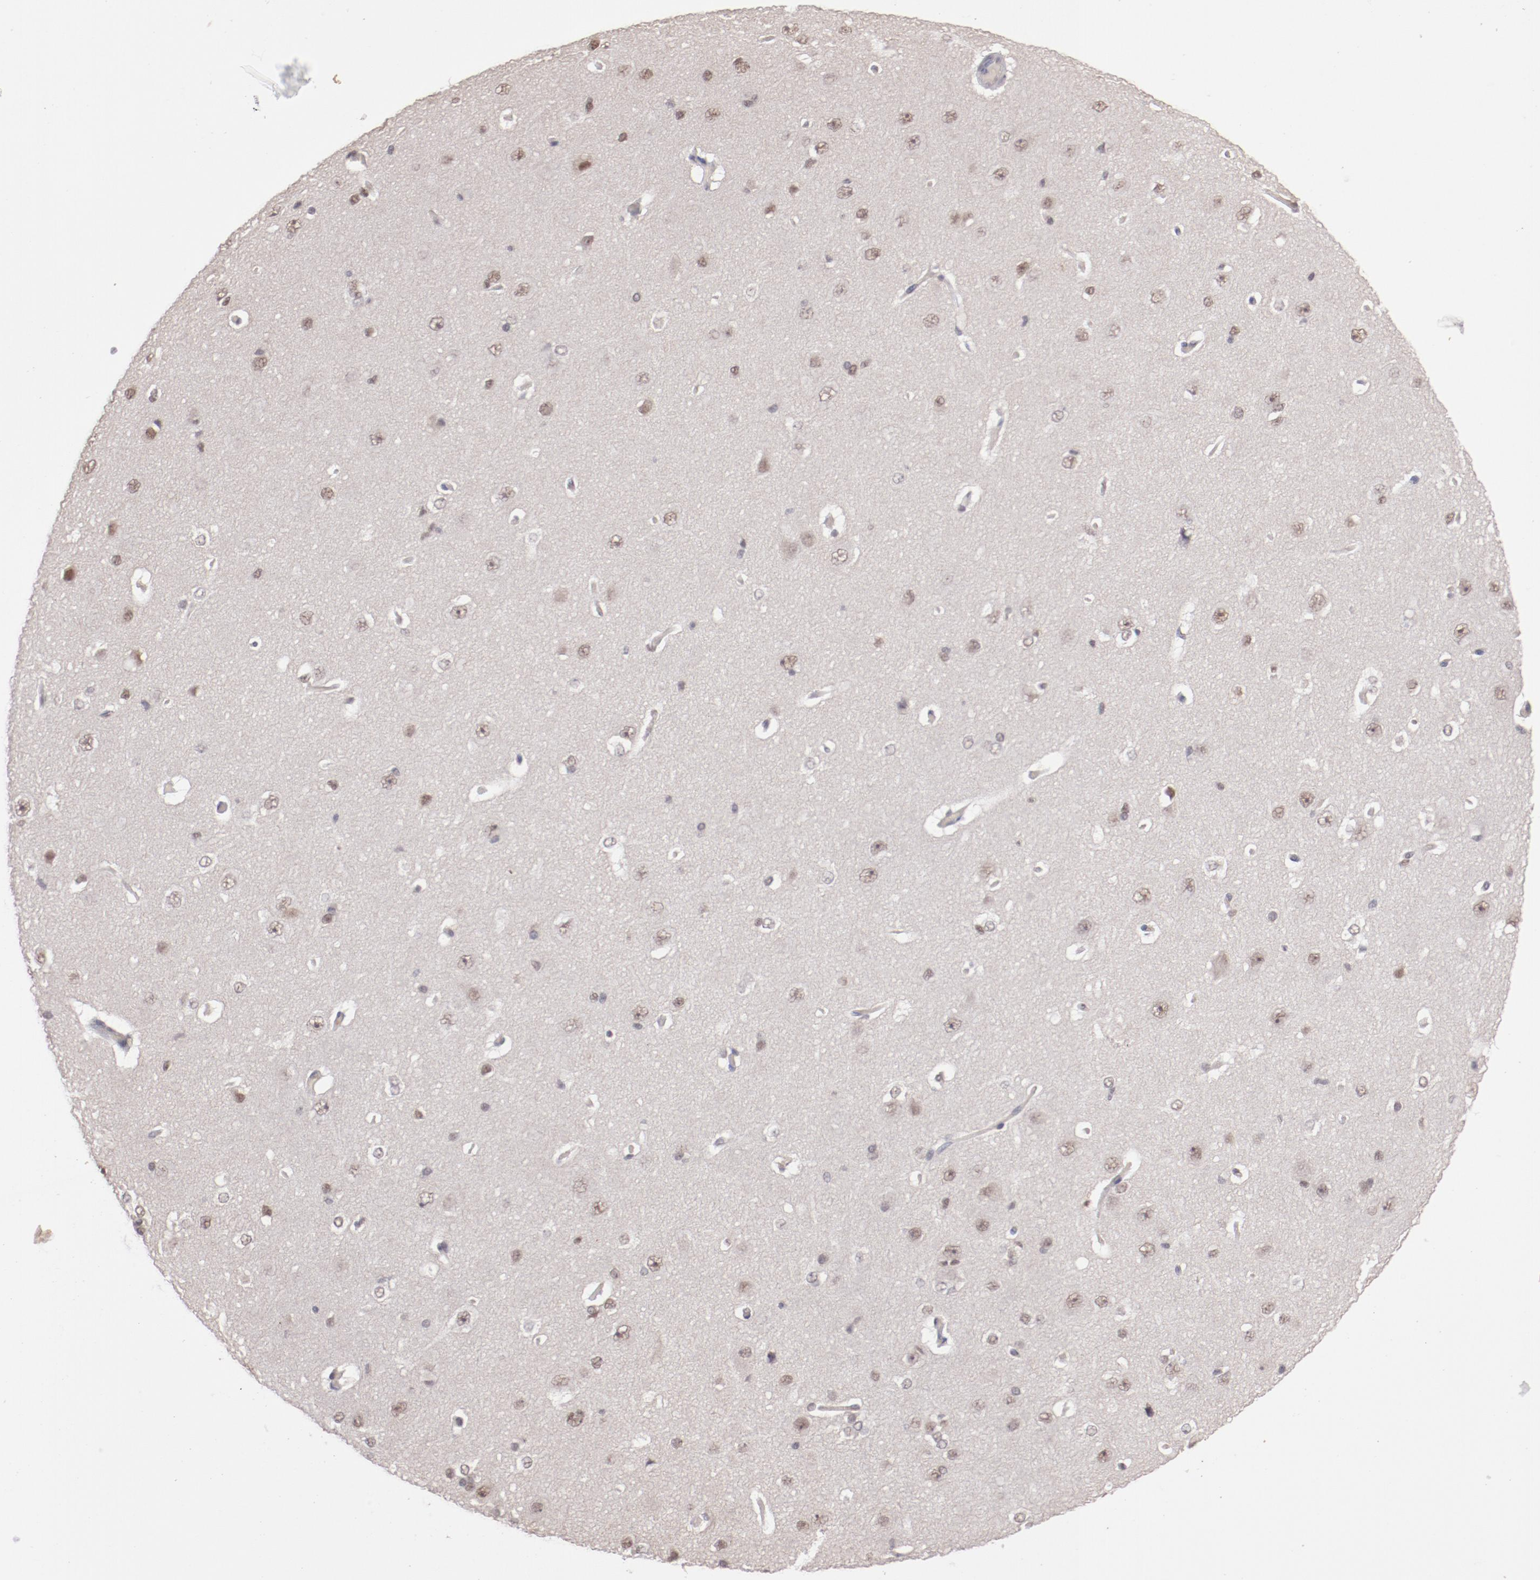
{"staining": {"intensity": "negative", "quantity": "none", "location": "none"}, "tissue": "cerebral cortex", "cell_type": "Endothelial cells", "image_type": "normal", "snomed": [{"axis": "morphology", "description": "Normal tissue, NOS"}, {"axis": "topography", "description": "Cerebral cortex"}], "caption": "Immunohistochemistry (IHC) of benign cerebral cortex shows no expression in endothelial cells.", "gene": "NFE2", "patient": {"sex": "female", "age": 45}}